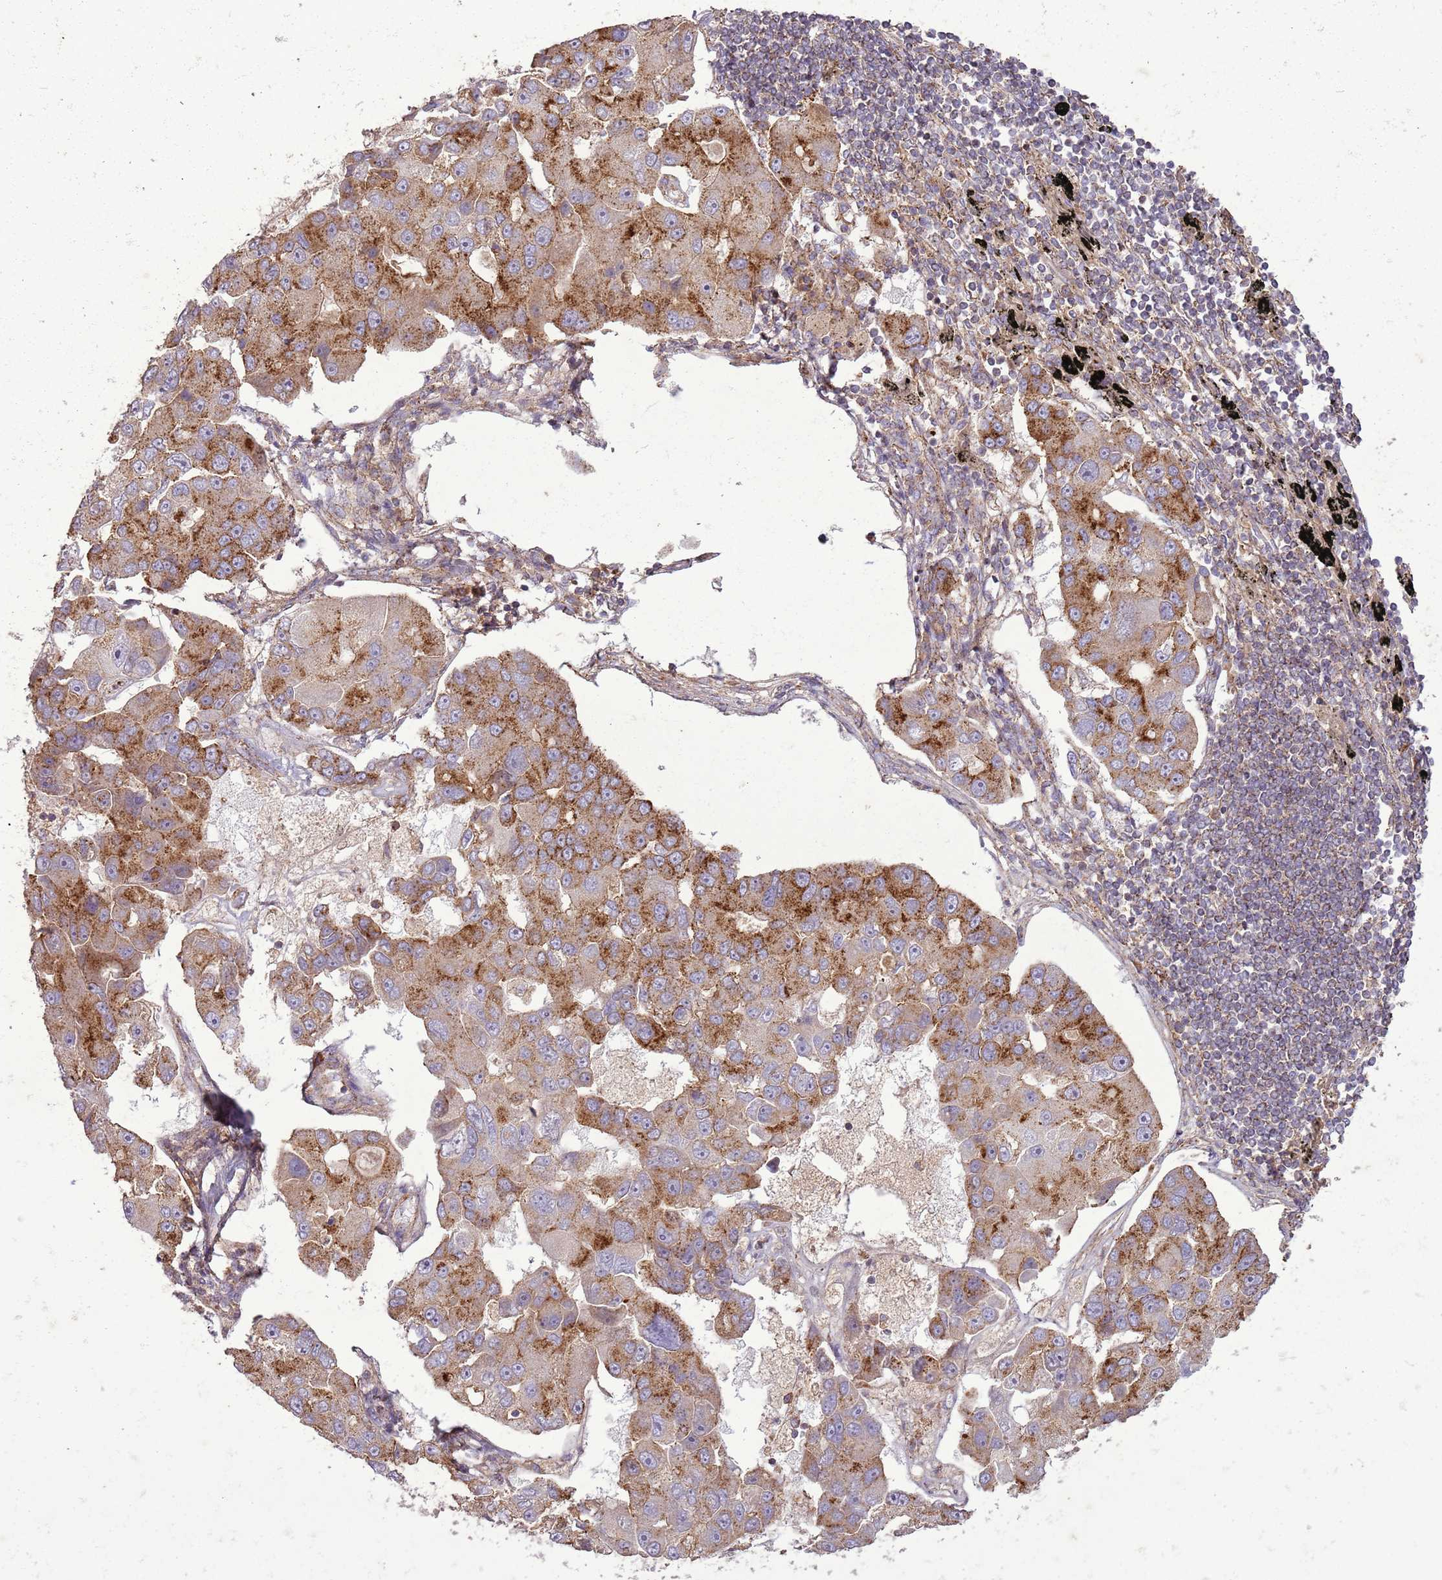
{"staining": {"intensity": "moderate", "quantity": ">75%", "location": "cytoplasmic/membranous"}, "tissue": "lung cancer", "cell_type": "Tumor cells", "image_type": "cancer", "snomed": [{"axis": "morphology", "description": "Adenocarcinoma, NOS"}, {"axis": "topography", "description": "Lung"}], "caption": "Brown immunohistochemical staining in human lung cancer shows moderate cytoplasmic/membranous expression in about >75% of tumor cells.", "gene": "ANKRD24", "patient": {"sex": "female", "age": 54}}